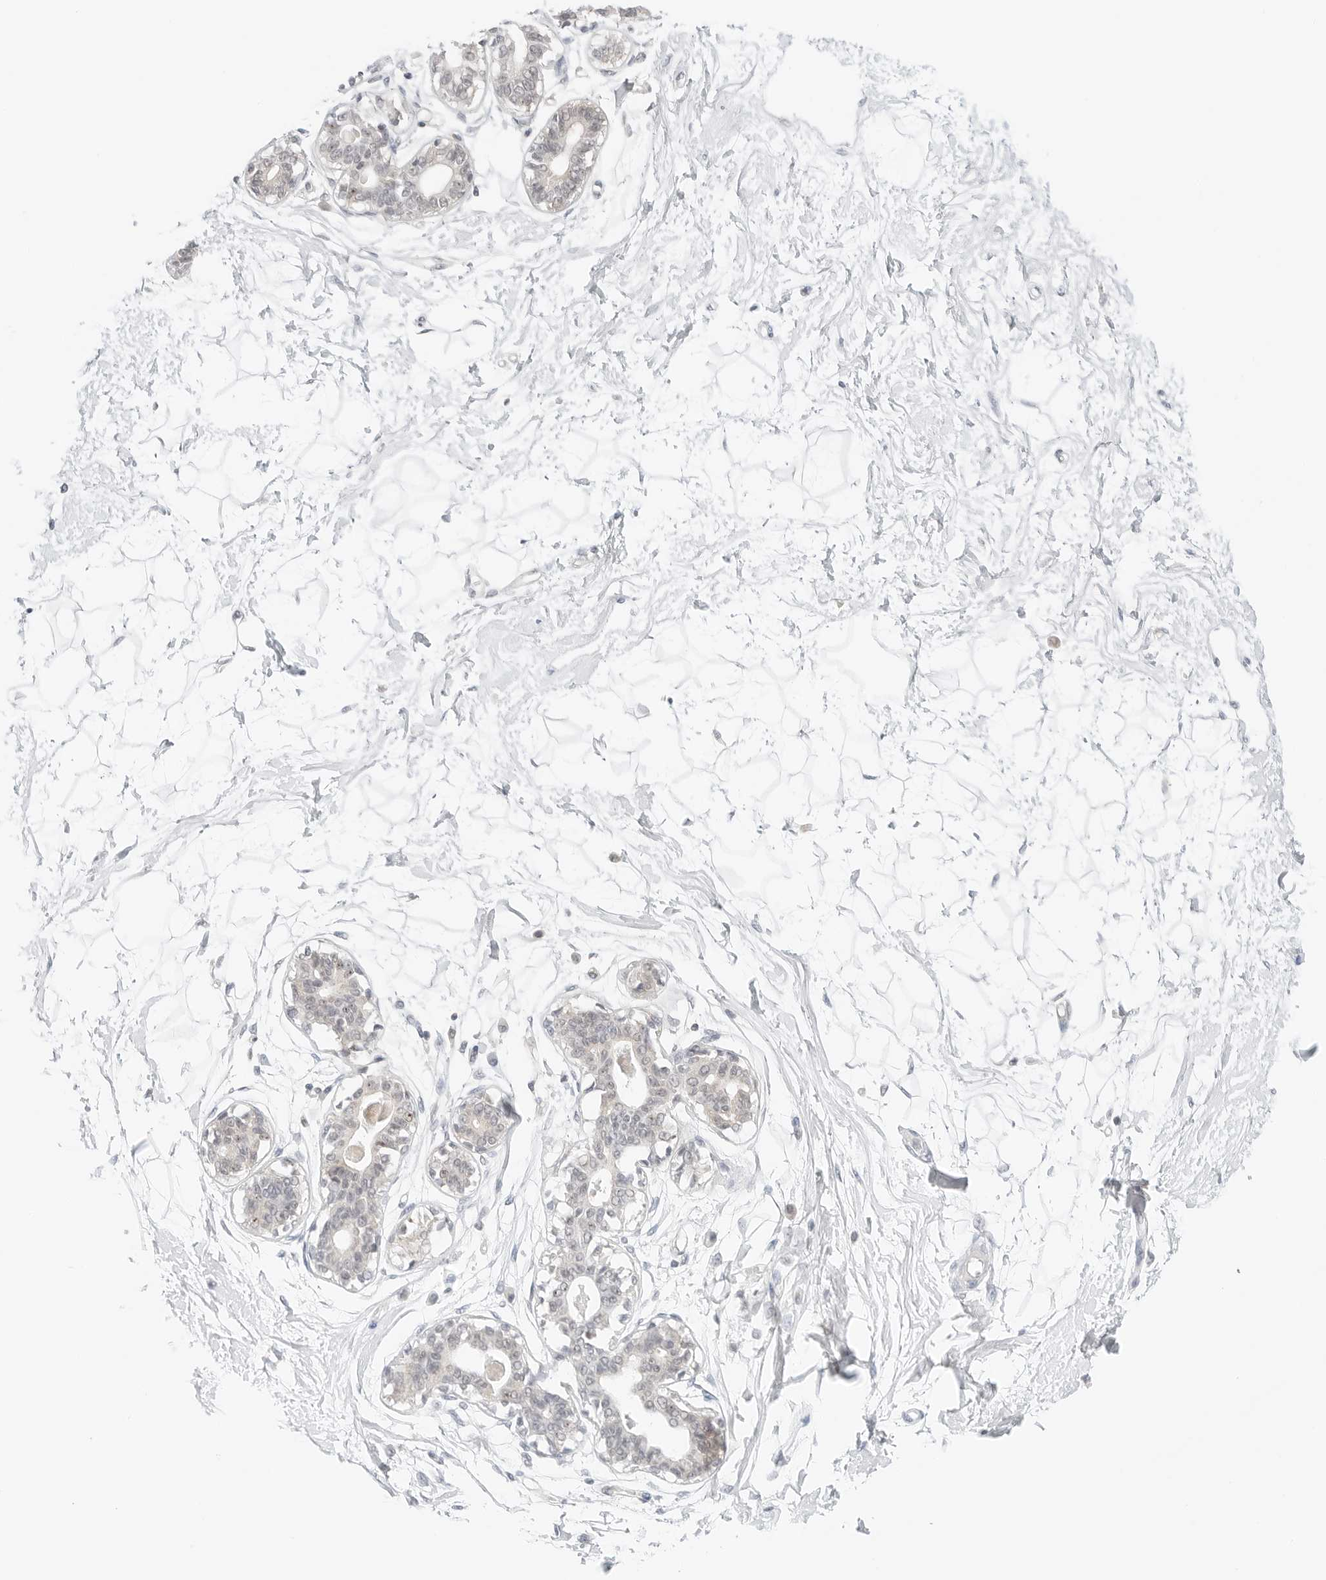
{"staining": {"intensity": "negative", "quantity": "none", "location": "none"}, "tissue": "breast", "cell_type": "Adipocytes", "image_type": "normal", "snomed": [{"axis": "morphology", "description": "Normal tissue, NOS"}, {"axis": "topography", "description": "Breast"}], "caption": "Immunohistochemistry (IHC) of normal breast displays no staining in adipocytes.", "gene": "IQCC", "patient": {"sex": "female", "age": 45}}